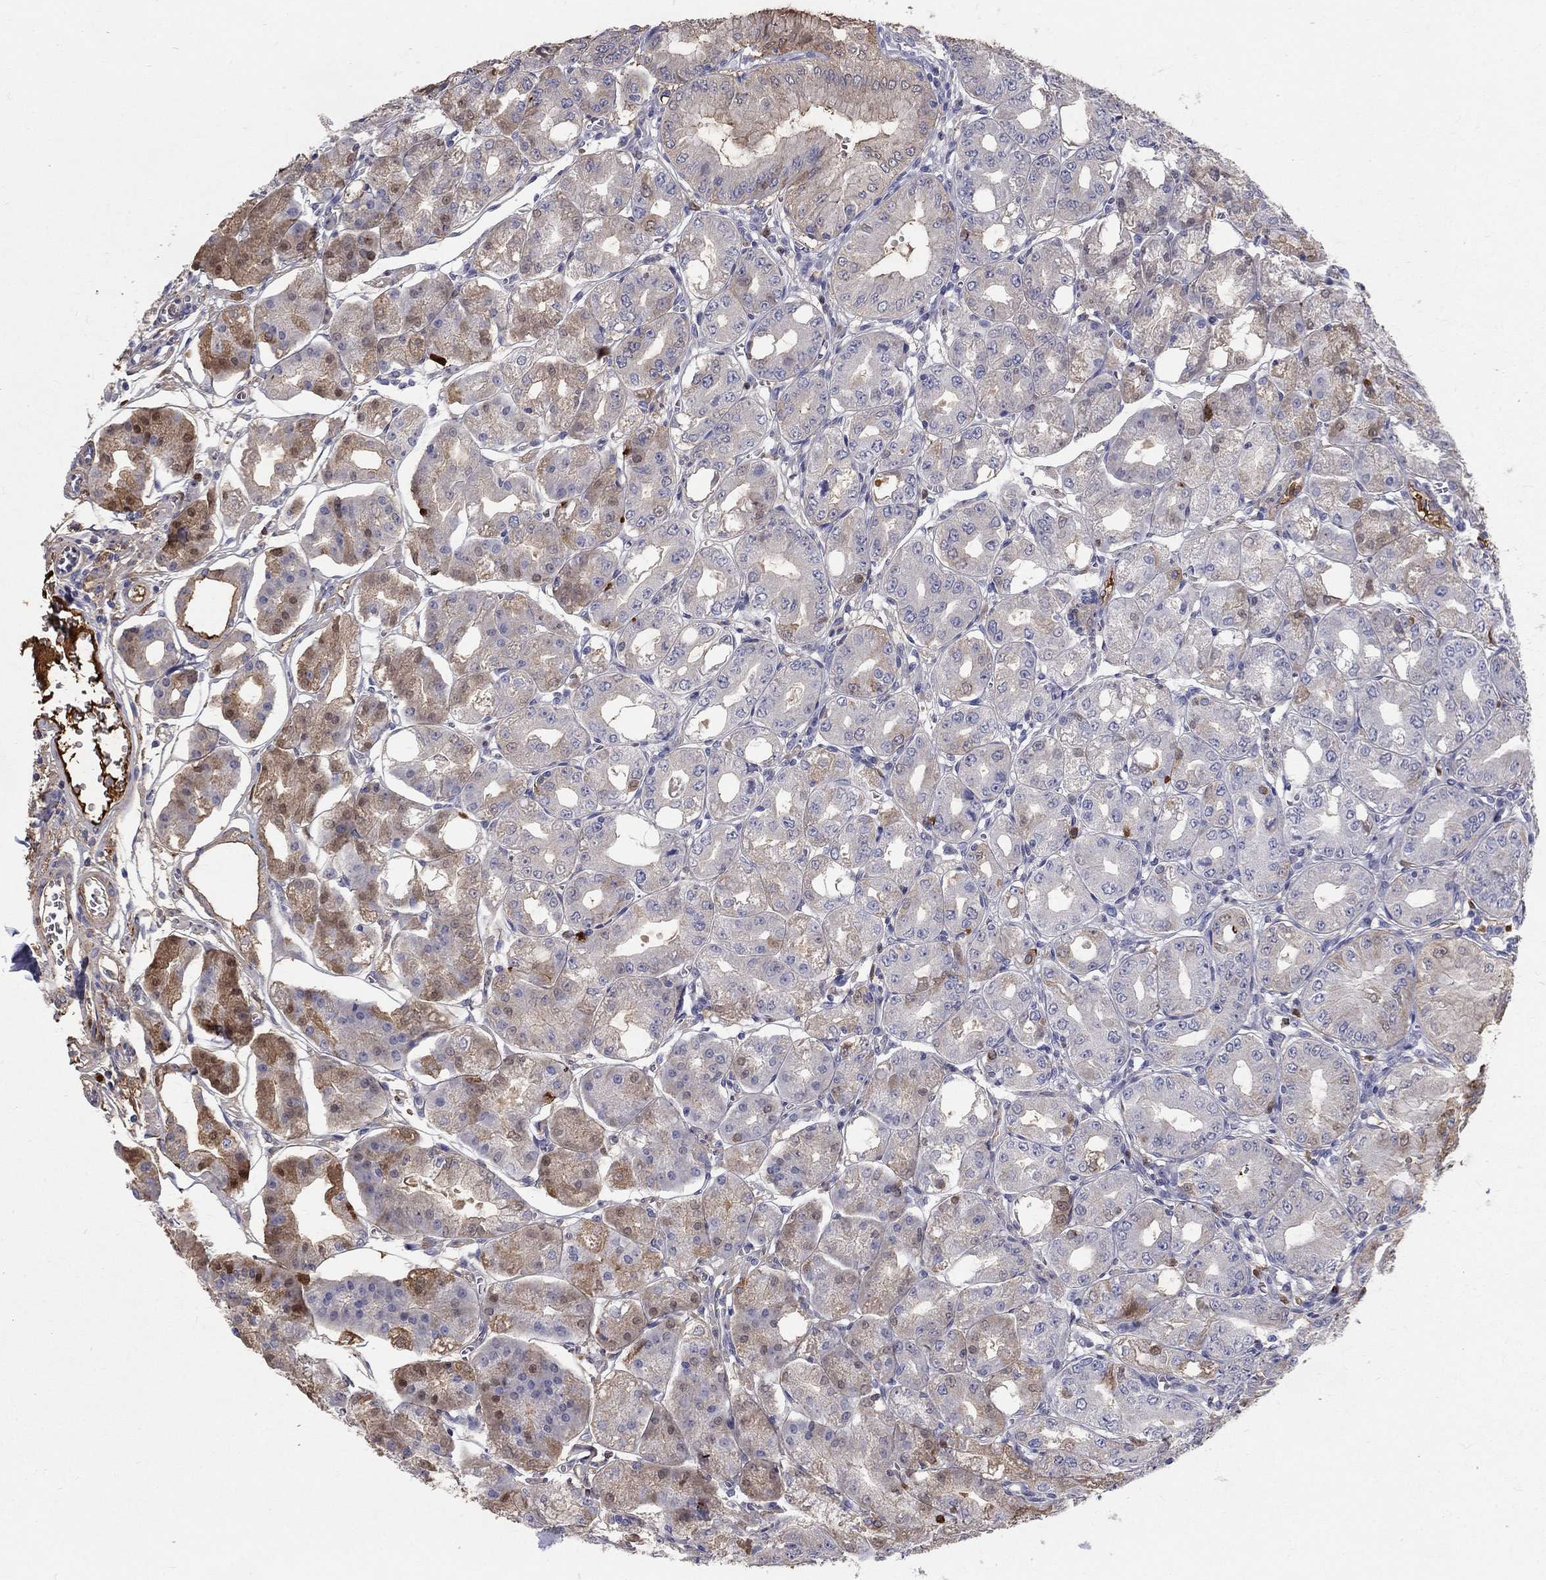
{"staining": {"intensity": "moderate", "quantity": "<25%", "location": "cytoplasmic/membranous,nuclear"}, "tissue": "stomach", "cell_type": "Glandular cells", "image_type": "normal", "snomed": [{"axis": "morphology", "description": "Normal tissue, NOS"}, {"axis": "topography", "description": "Stomach, lower"}], "caption": "An IHC micrograph of normal tissue is shown. Protein staining in brown labels moderate cytoplasmic/membranous,nuclear positivity in stomach within glandular cells.", "gene": "EPDR1", "patient": {"sex": "male", "age": 71}}